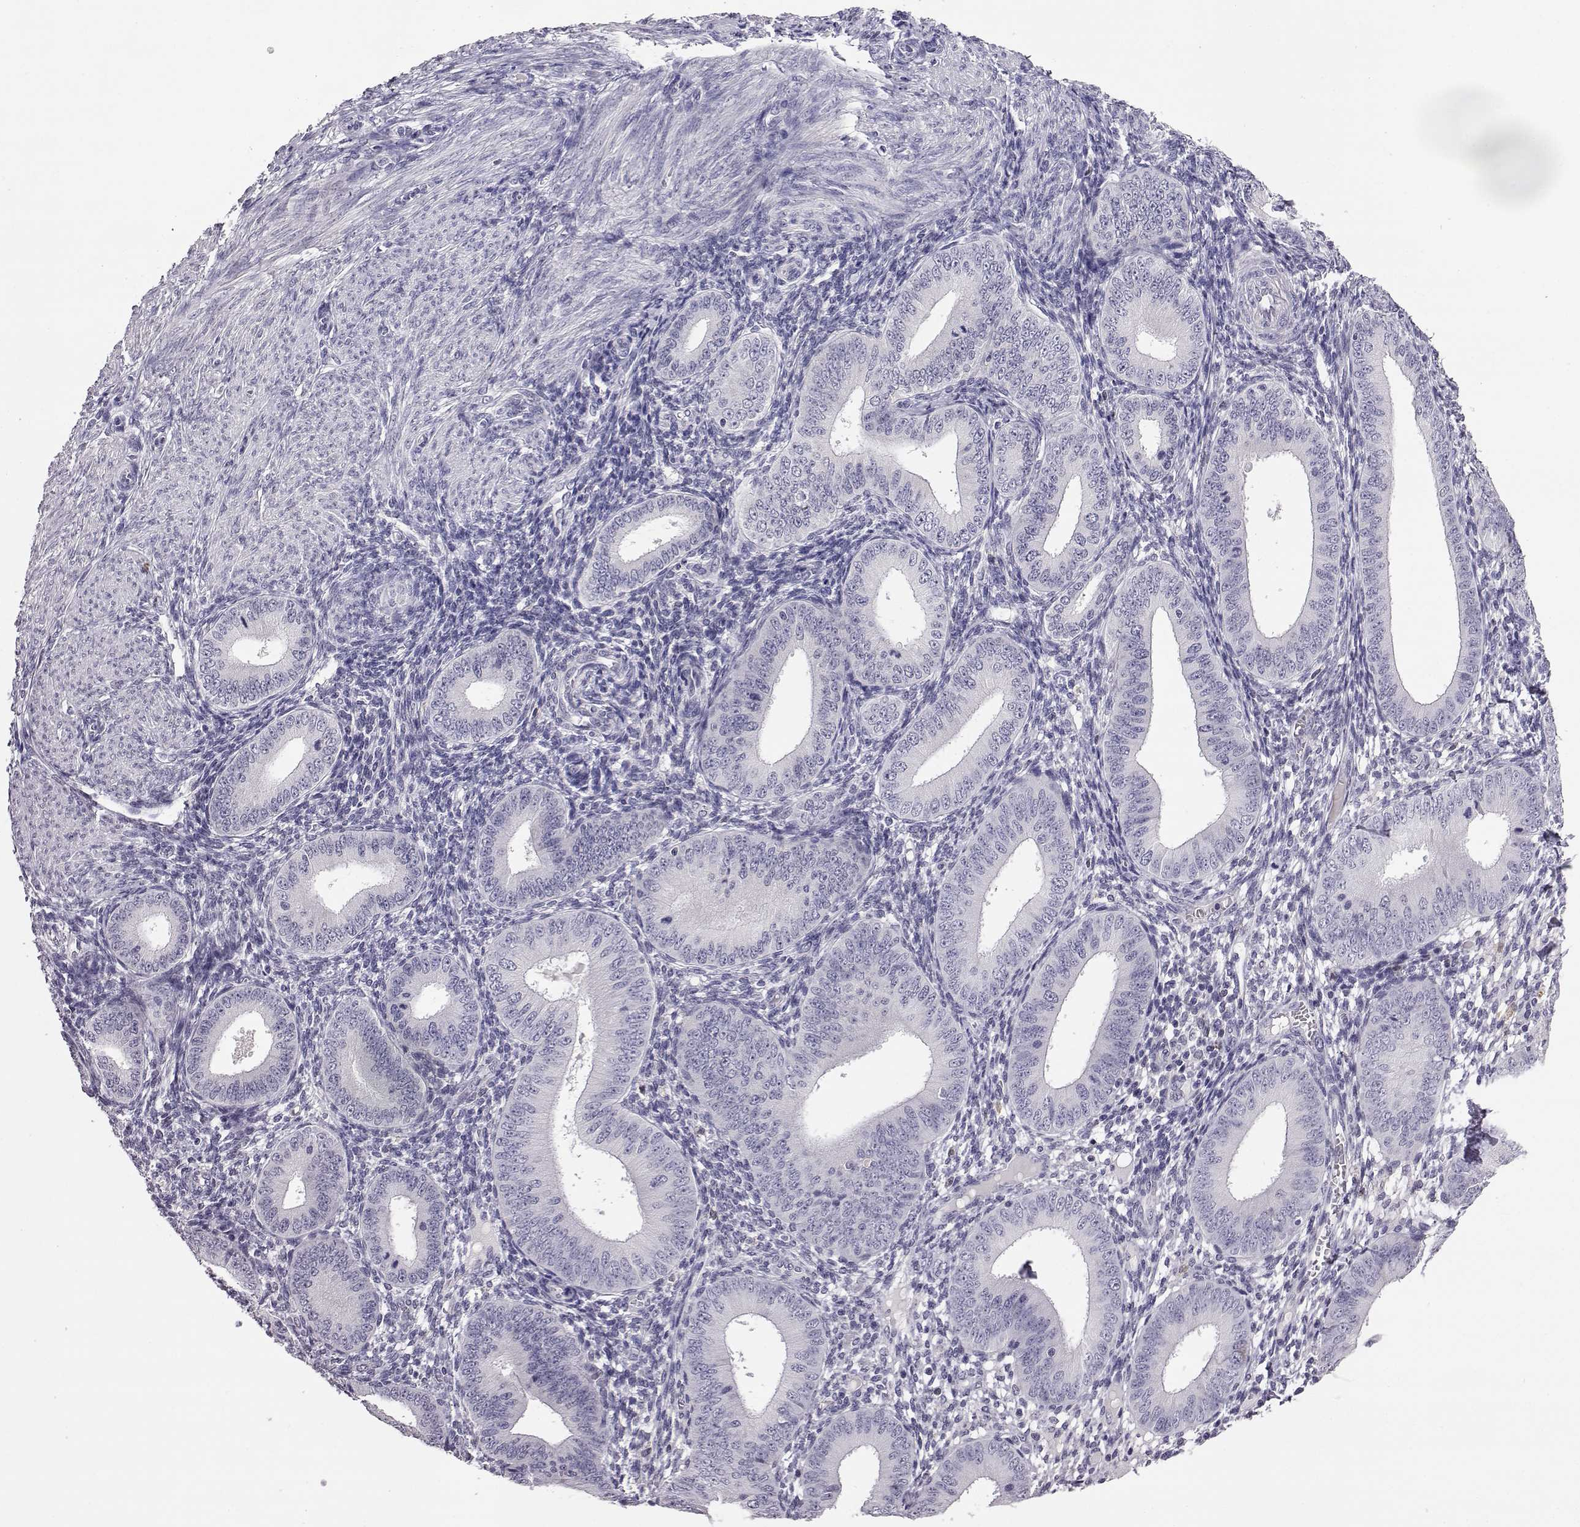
{"staining": {"intensity": "negative", "quantity": "none", "location": "none"}, "tissue": "endometrium", "cell_type": "Cells in endometrial stroma", "image_type": "normal", "snomed": [{"axis": "morphology", "description": "Normal tissue, NOS"}, {"axis": "topography", "description": "Endometrium"}], "caption": "An immunohistochemistry micrograph of benign endometrium is shown. There is no staining in cells in endometrial stroma of endometrium. (Brightfield microscopy of DAB immunohistochemistry at high magnification).", "gene": "AKR1B1", "patient": {"sex": "female", "age": 39}}